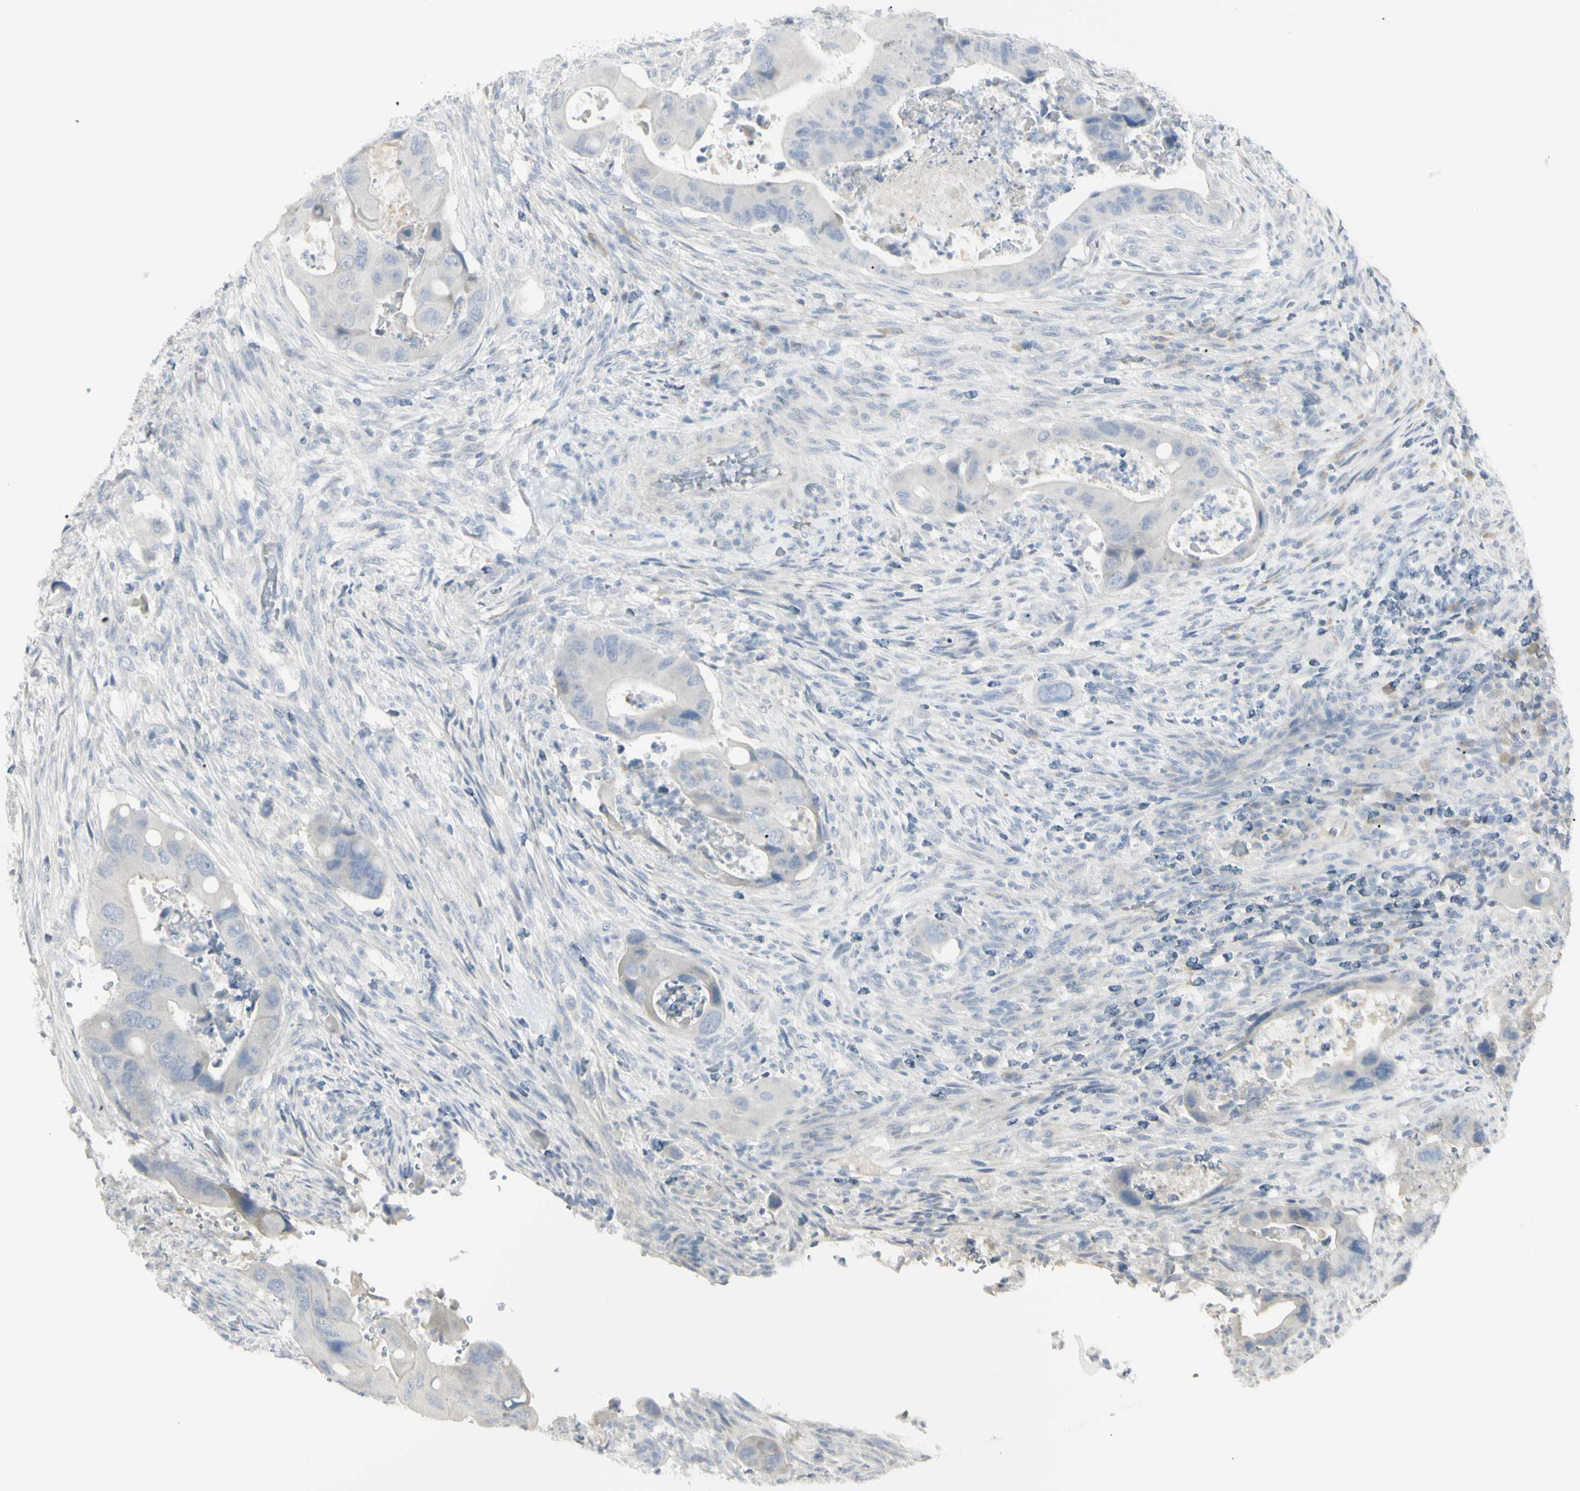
{"staining": {"intensity": "negative", "quantity": "none", "location": "none"}, "tissue": "colorectal cancer", "cell_type": "Tumor cells", "image_type": "cancer", "snomed": [{"axis": "morphology", "description": "Adenocarcinoma, NOS"}, {"axis": "topography", "description": "Rectum"}], "caption": "This is an immunohistochemistry (IHC) micrograph of adenocarcinoma (colorectal). There is no expression in tumor cells.", "gene": "PIP", "patient": {"sex": "female", "age": 57}}